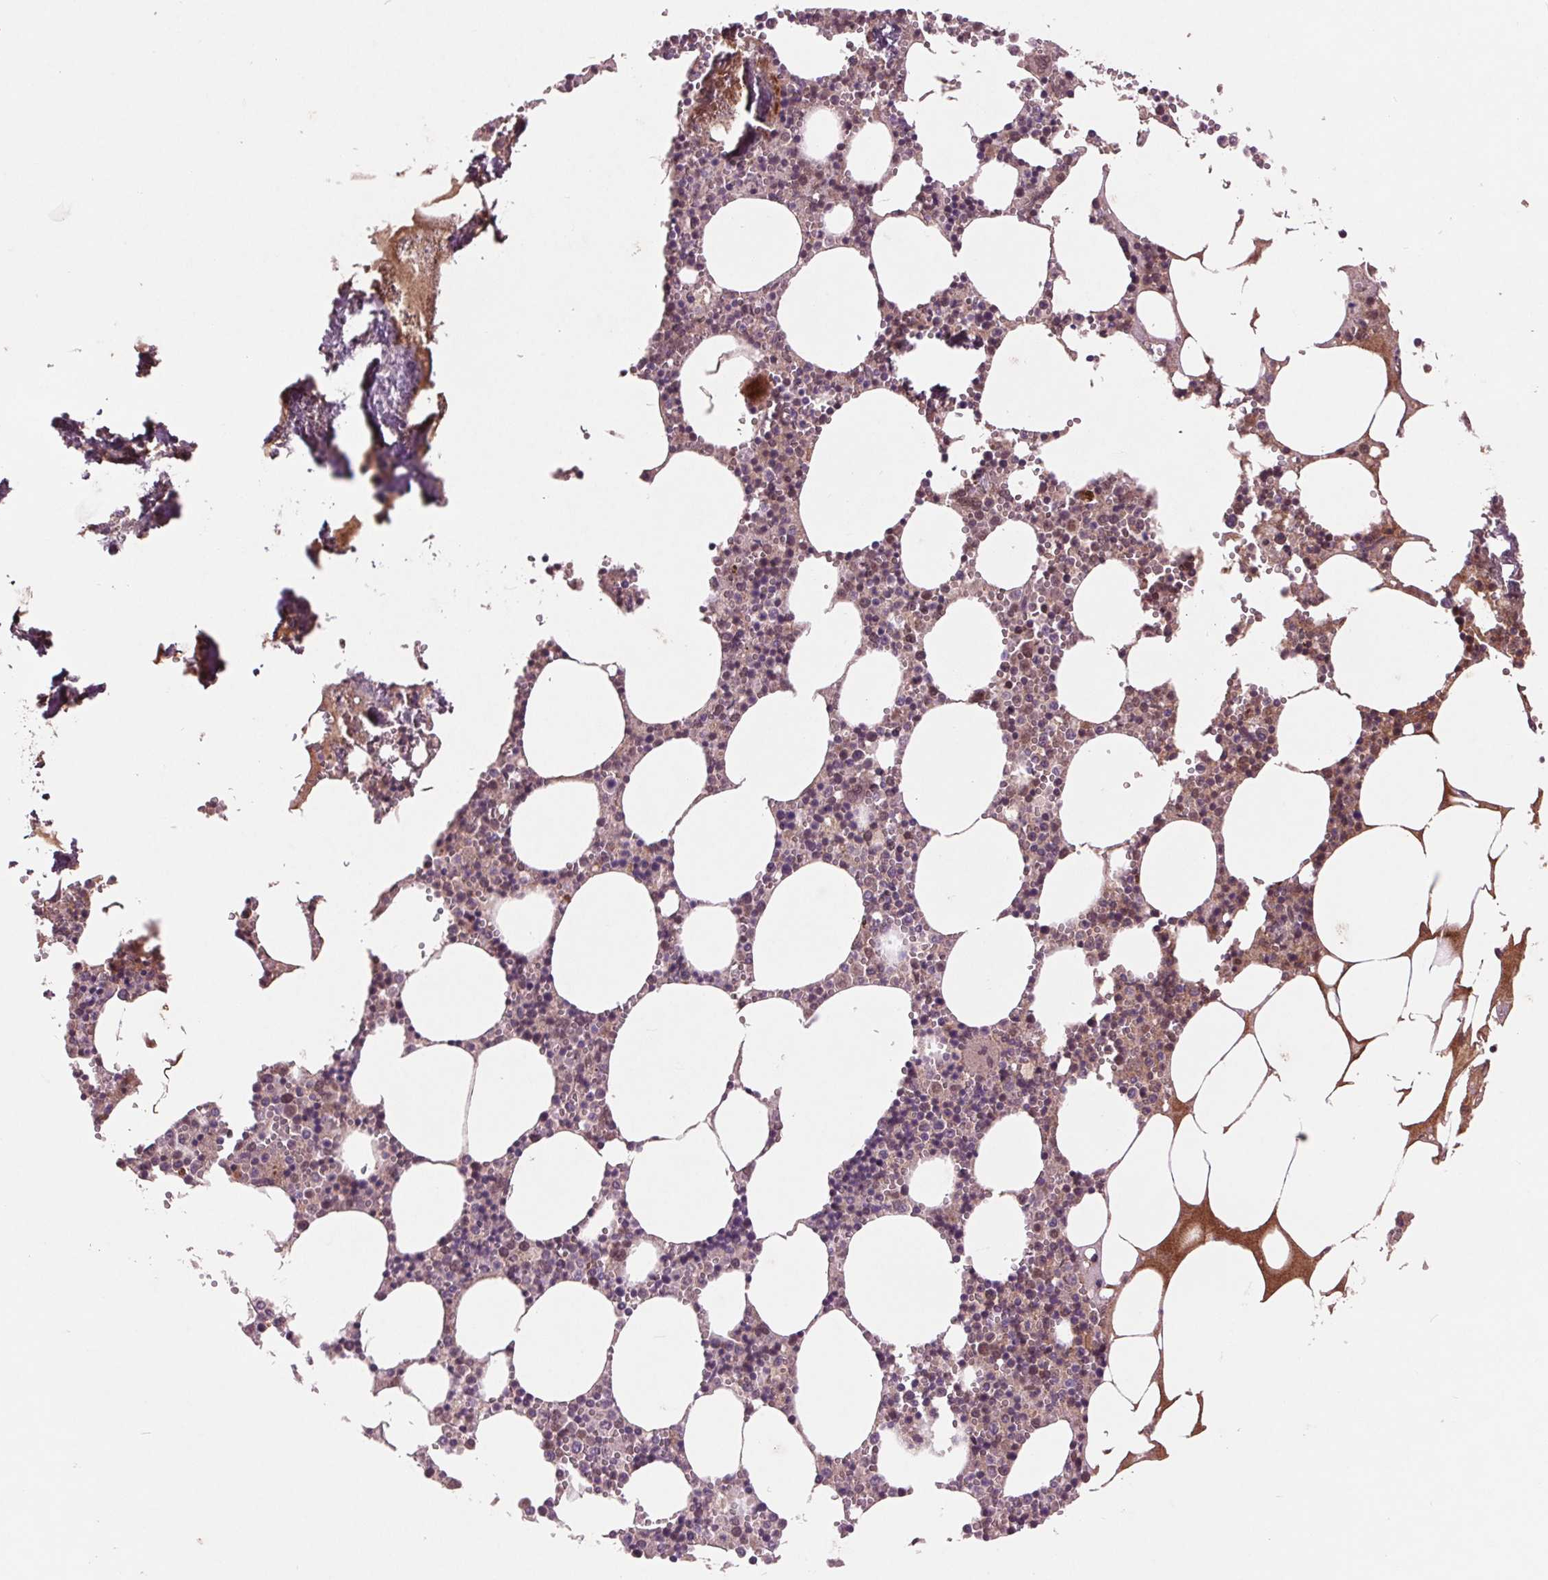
{"staining": {"intensity": "moderate", "quantity": "<25%", "location": "cytoplasmic/membranous"}, "tissue": "bone marrow", "cell_type": "Hematopoietic cells", "image_type": "normal", "snomed": [{"axis": "morphology", "description": "Normal tissue, NOS"}, {"axis": "topography", "description": "Bone marrow"}], "caption": "Unremarkable bone marrow shows moderate cytoplasmic/membranous positivity in about <25% of hematopoietic cells, visualized by immunohistochemistry. (IHC, brightfield microscopy, high magnification).", "gene": "C6", "patient": {"sex": "male", "age": 54}}